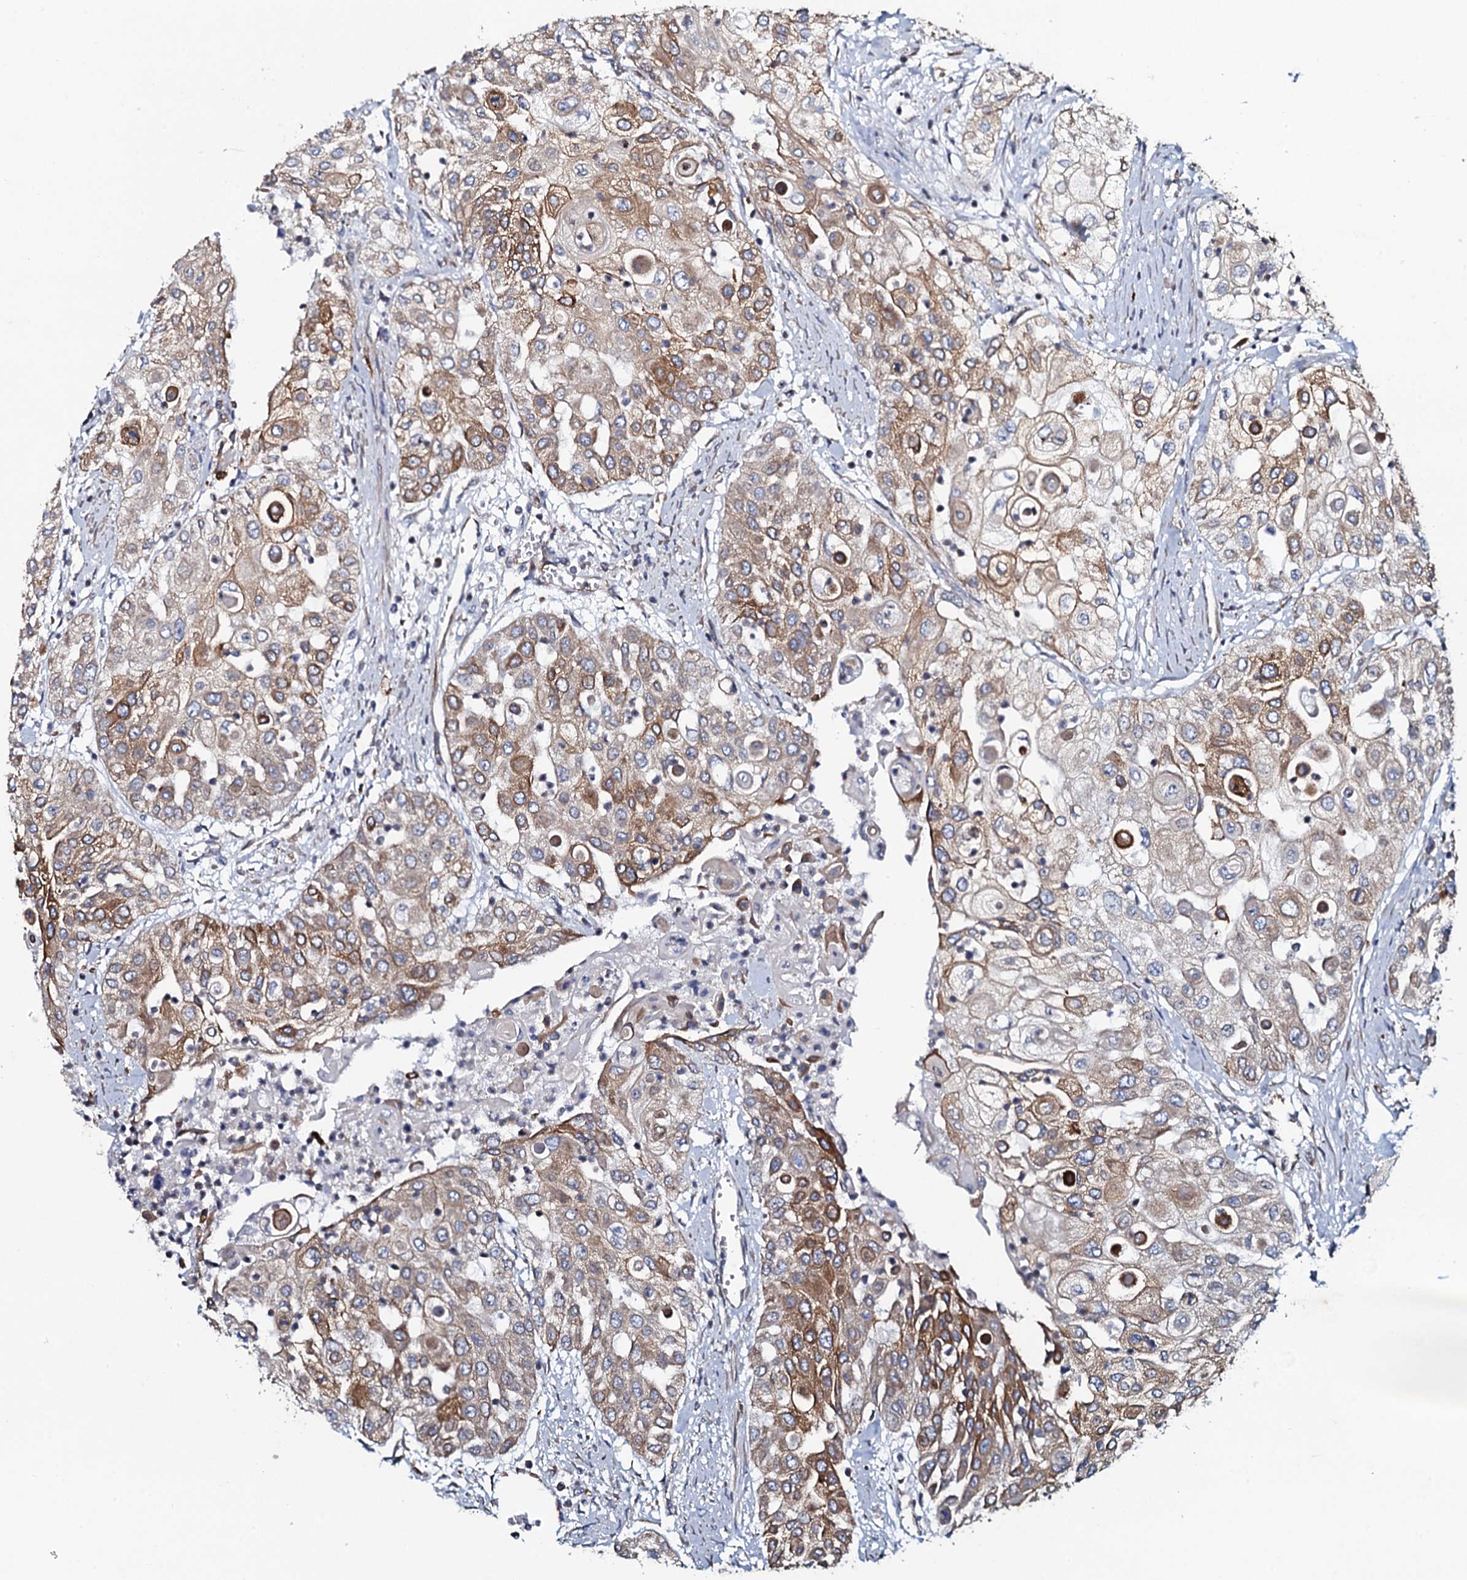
{"staining": {"intensity": "moderate", "quantity": "25%-75%", "location": "cytoplasmic/membranous"}, "tissue": "urothelial cancer", "cell_type": "Tumor cells", "image_type": "cancer", "snomed": [{"axis": "morphology", "description": "Urothelial carcinoma, High grade"}, {"axis": "topography", "description": "Urinary bladder"}], "caption": "DAB (3,3'-diaminobenzidine) immunohistochemical staining of human urothelial cancer reveals moderate cytoplasmic/membranous protein expression in about 25%-75% of tumor cells.", "gene": "TMEM151A", "patient": {"sex": "female", "age": 79}}